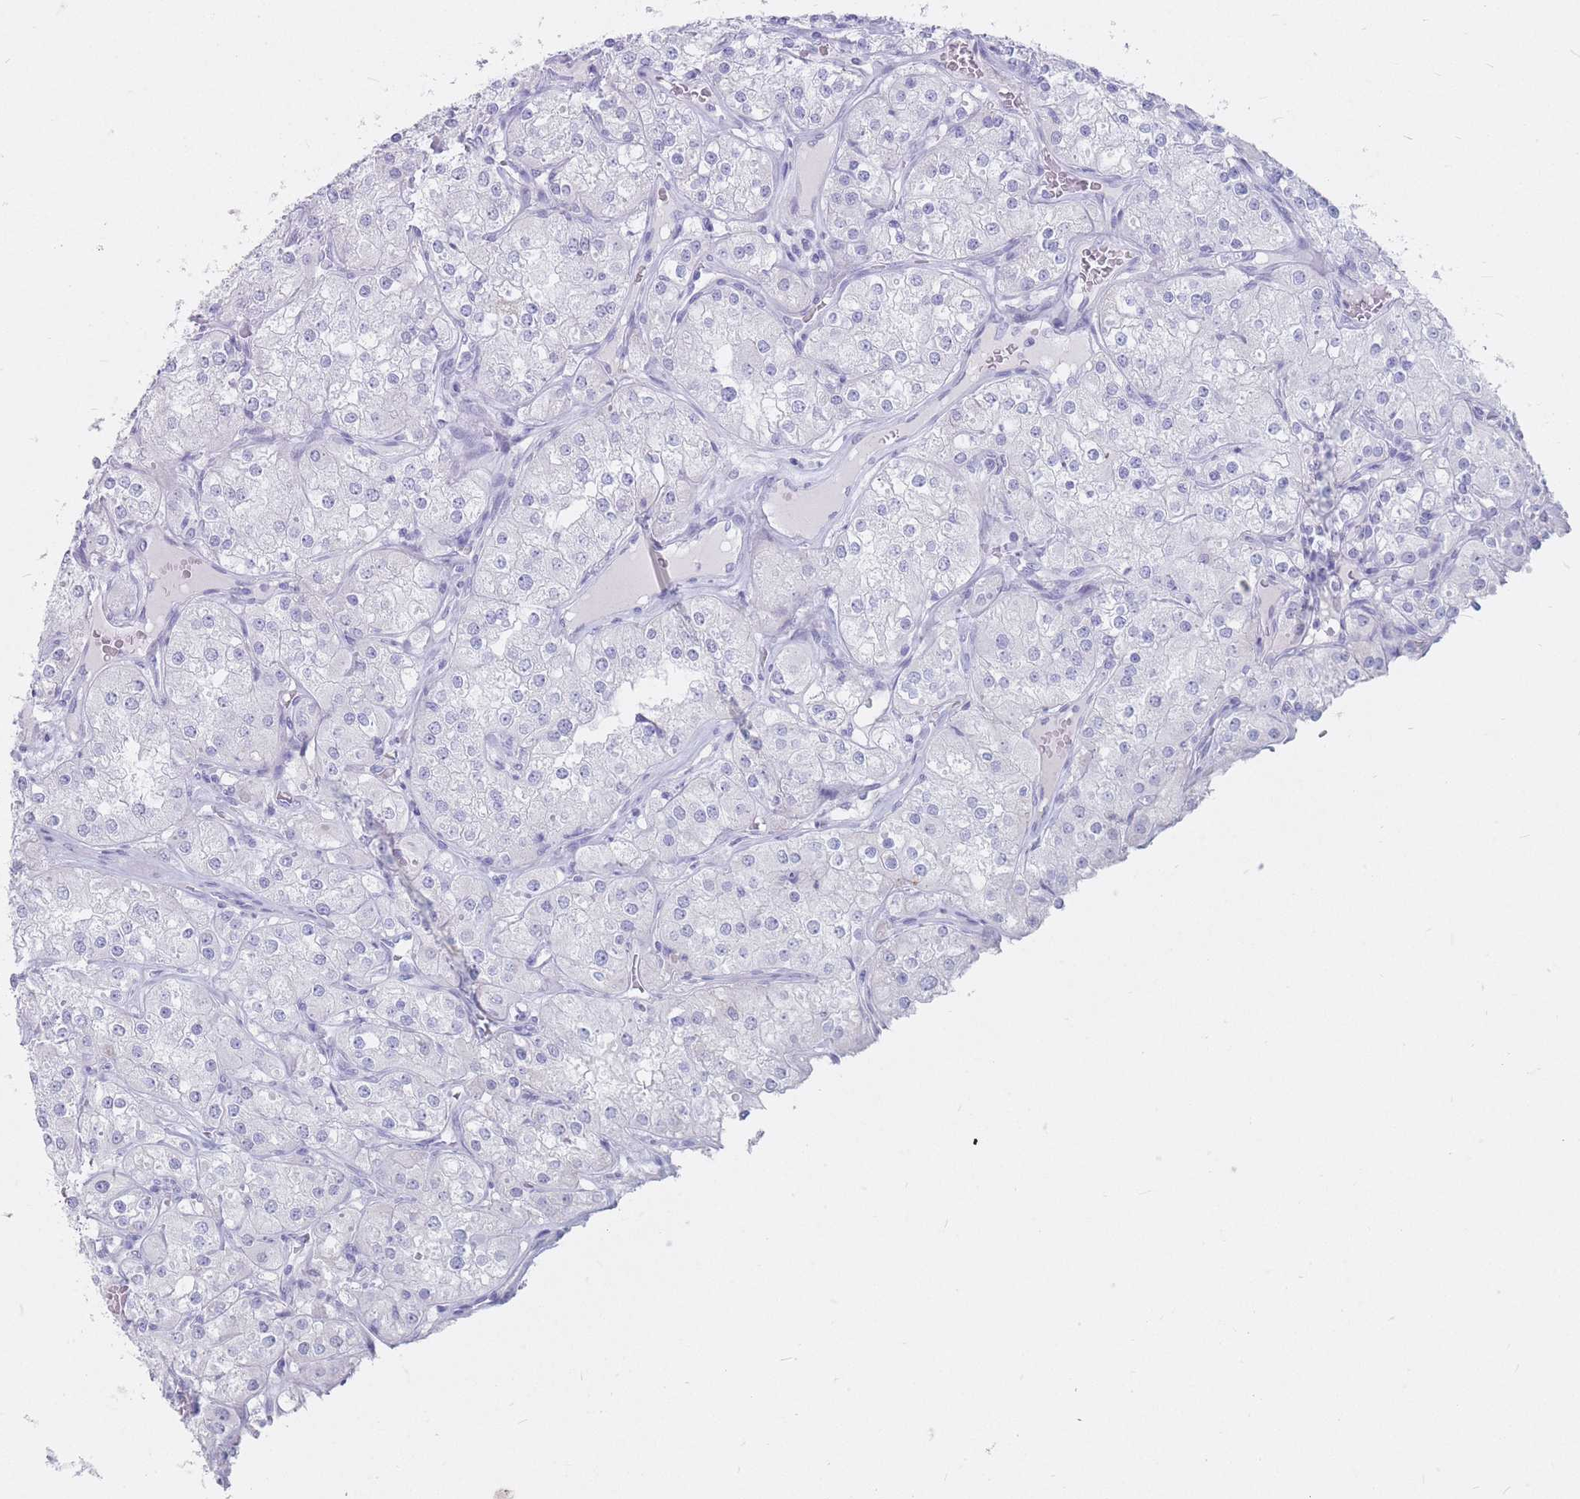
{"staining": {"intensity": "negative", "quantity": "none", "location": "none"}, "tissue": "renal cancer", "cell_type": "Tumor cells", "image_type": "cancer", "snomed": [{"axis": "morphology", "description": "Adenocarcinoma, NOS"}, {"axis": "topography", "description": "Kidney"}], "caption": "Tumor cells show no significant protein expression in adenocarcinoma (renal). (DAB IHC visualized using brightfield microscopy, high magnification).", "gene": "ST3GAL5", "patient": {"sex": "male", "age": 77}}